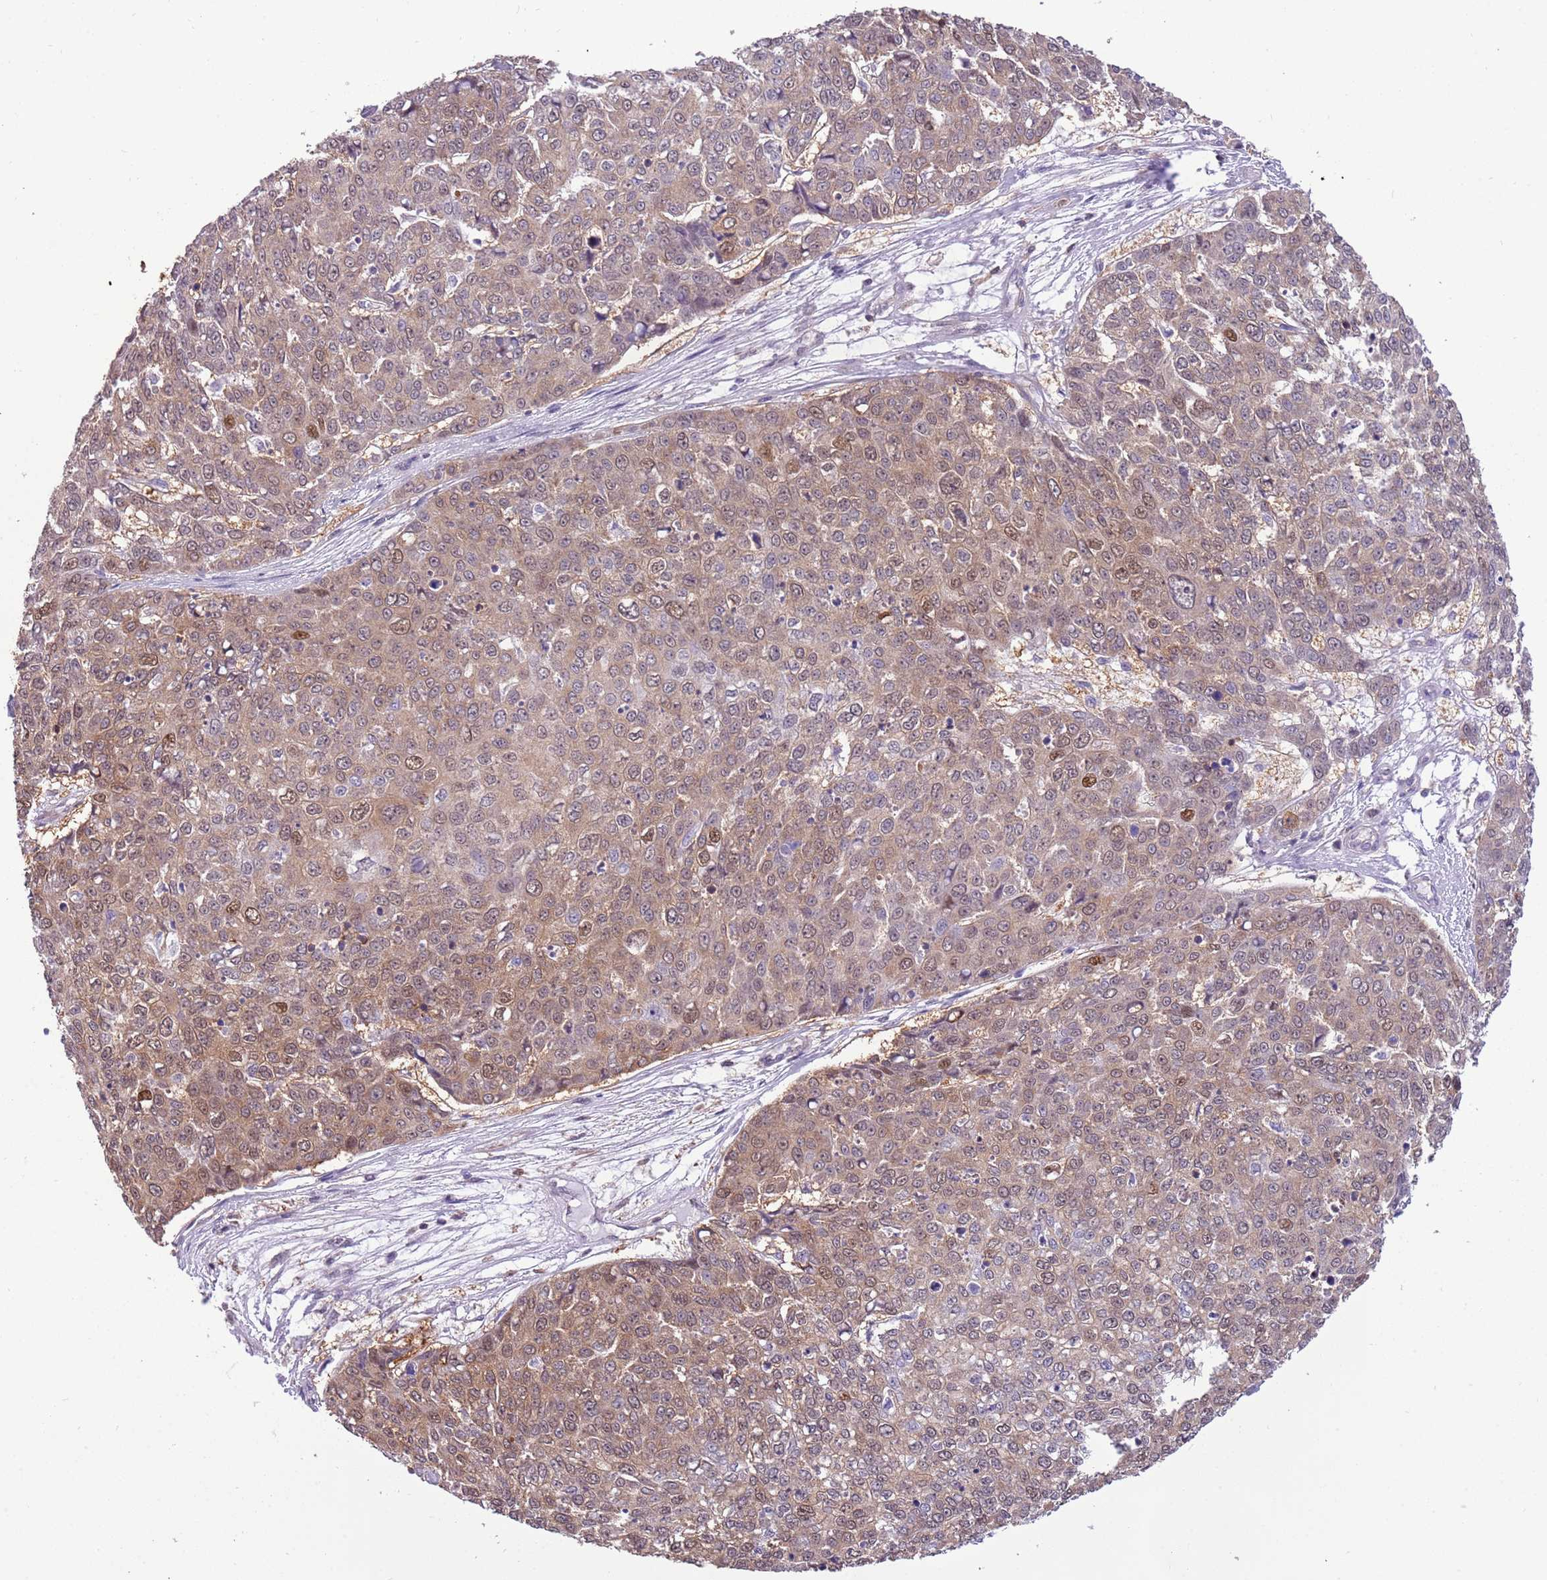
{"staining": {"intensity": "weak", "quantity": "25%-75%", "location": "cytoplasmic/membranous,nuclear"}, "tissue": "skin cancer", "cell_type": "Tumor cells", "image_type": "cancer", "snomed": [{"axis": "morphology", "description": "Squamous cell carcinoma, NOS"}, {"axis": "topography", "description": "Skin"}], "caption": "This micrograph displays skin cancer (squamous cell carcinoma) stained with immunohistochemistry to label a protein in brown. The cytoplasmic/membranous and nuclear of tumor cells show weak positivity for the protein. Nuclei are counter-stained blue.", "gene": "STIP1", "patient": {"sex": "male", "age": 71}}